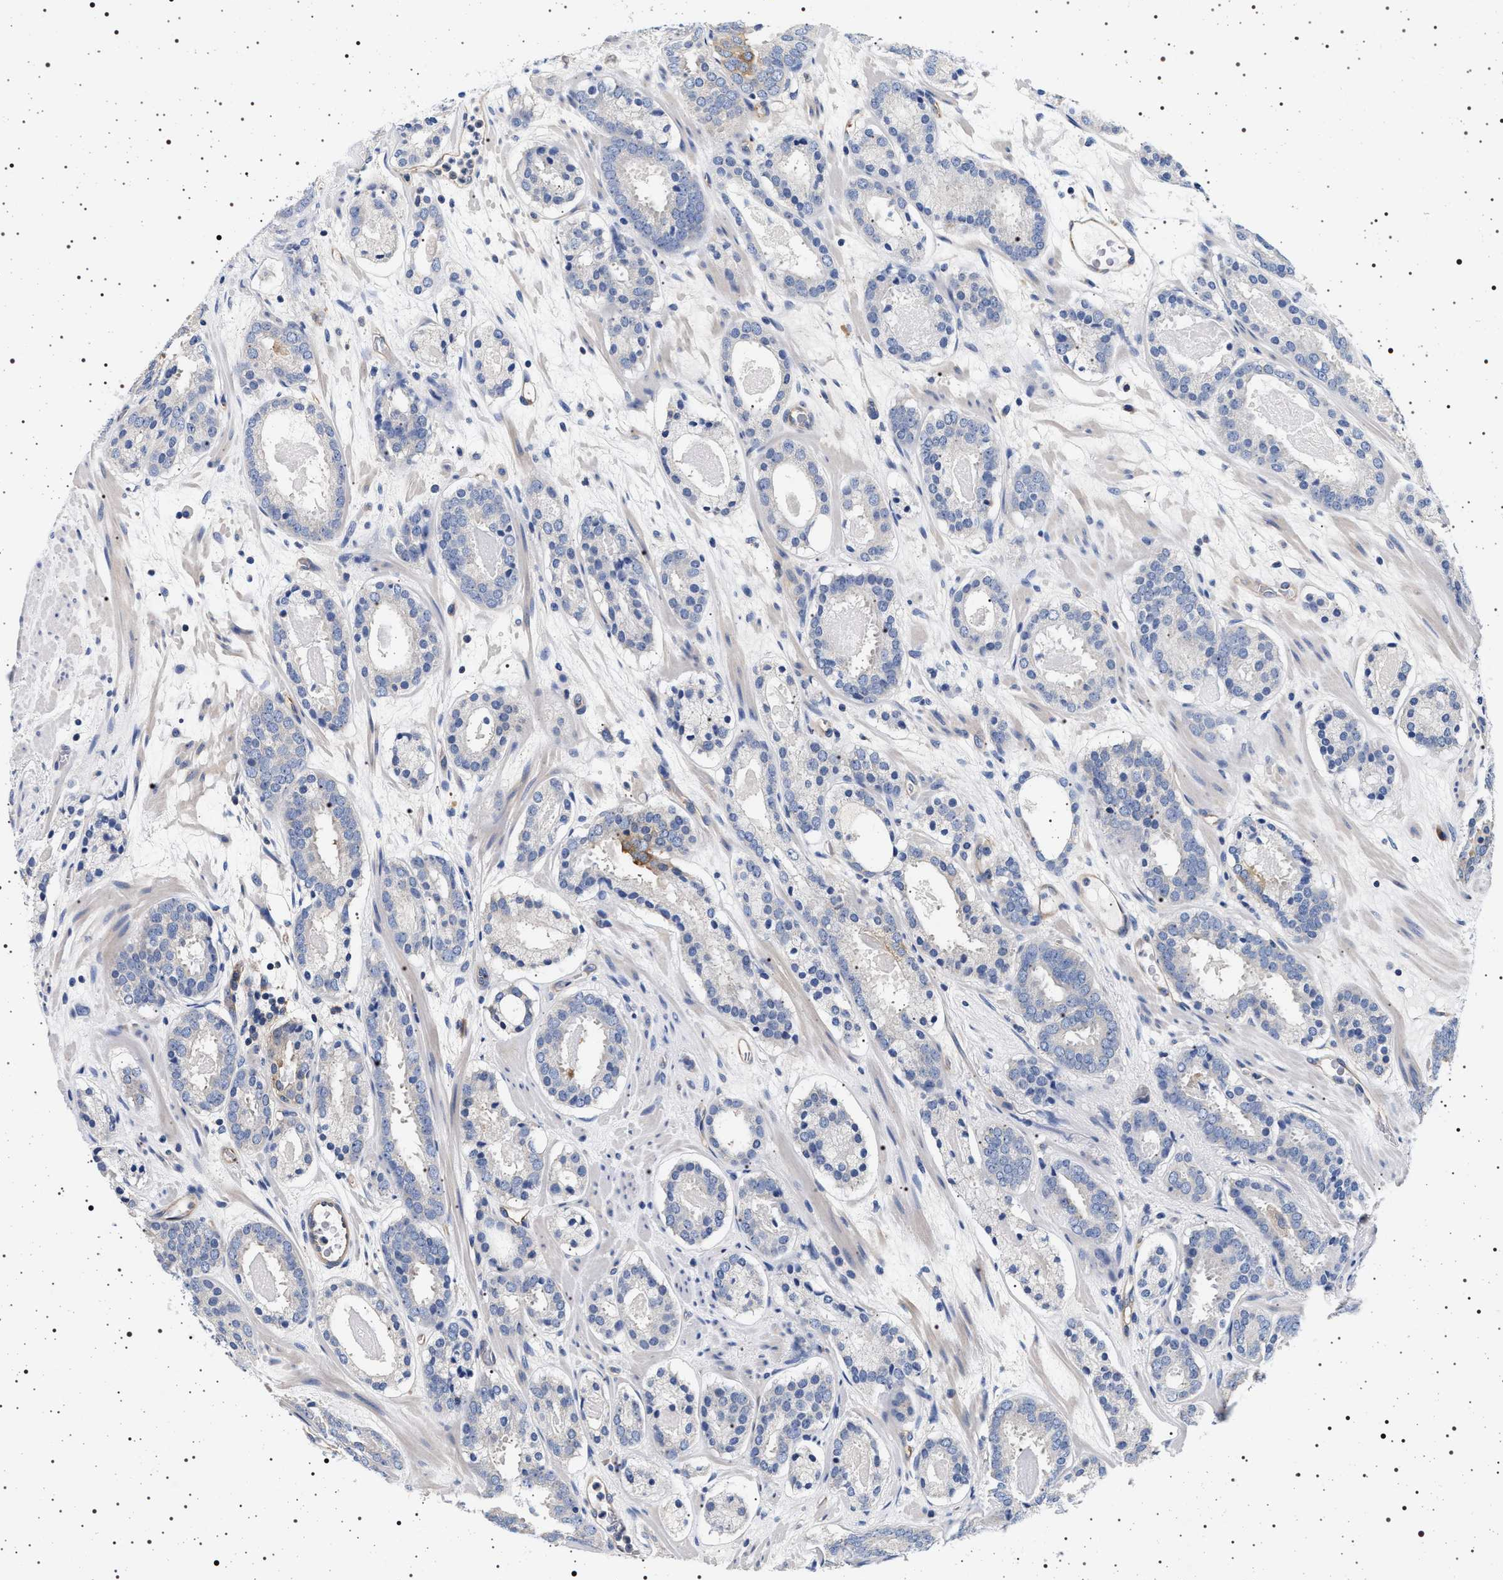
{"staining": {"intensity": "negative", "quantity": "none", "location": "none"}, "tissue": "prostate cancer", "cell_type": "Tumor cells", "image_type": "cancer", "snomed": [{"axis": "morphology", "description": "Adenocarcinoma, Low grade"}, {"axis": "topography", "description": "Prostate"}], "caption": "Photomicrograph shows no significant protein positivity in tumor cells of prostate adenocarcinoma (low-grade).", "gene": "HSD17B1", "patient": {"sex": "male", "age": 69}}